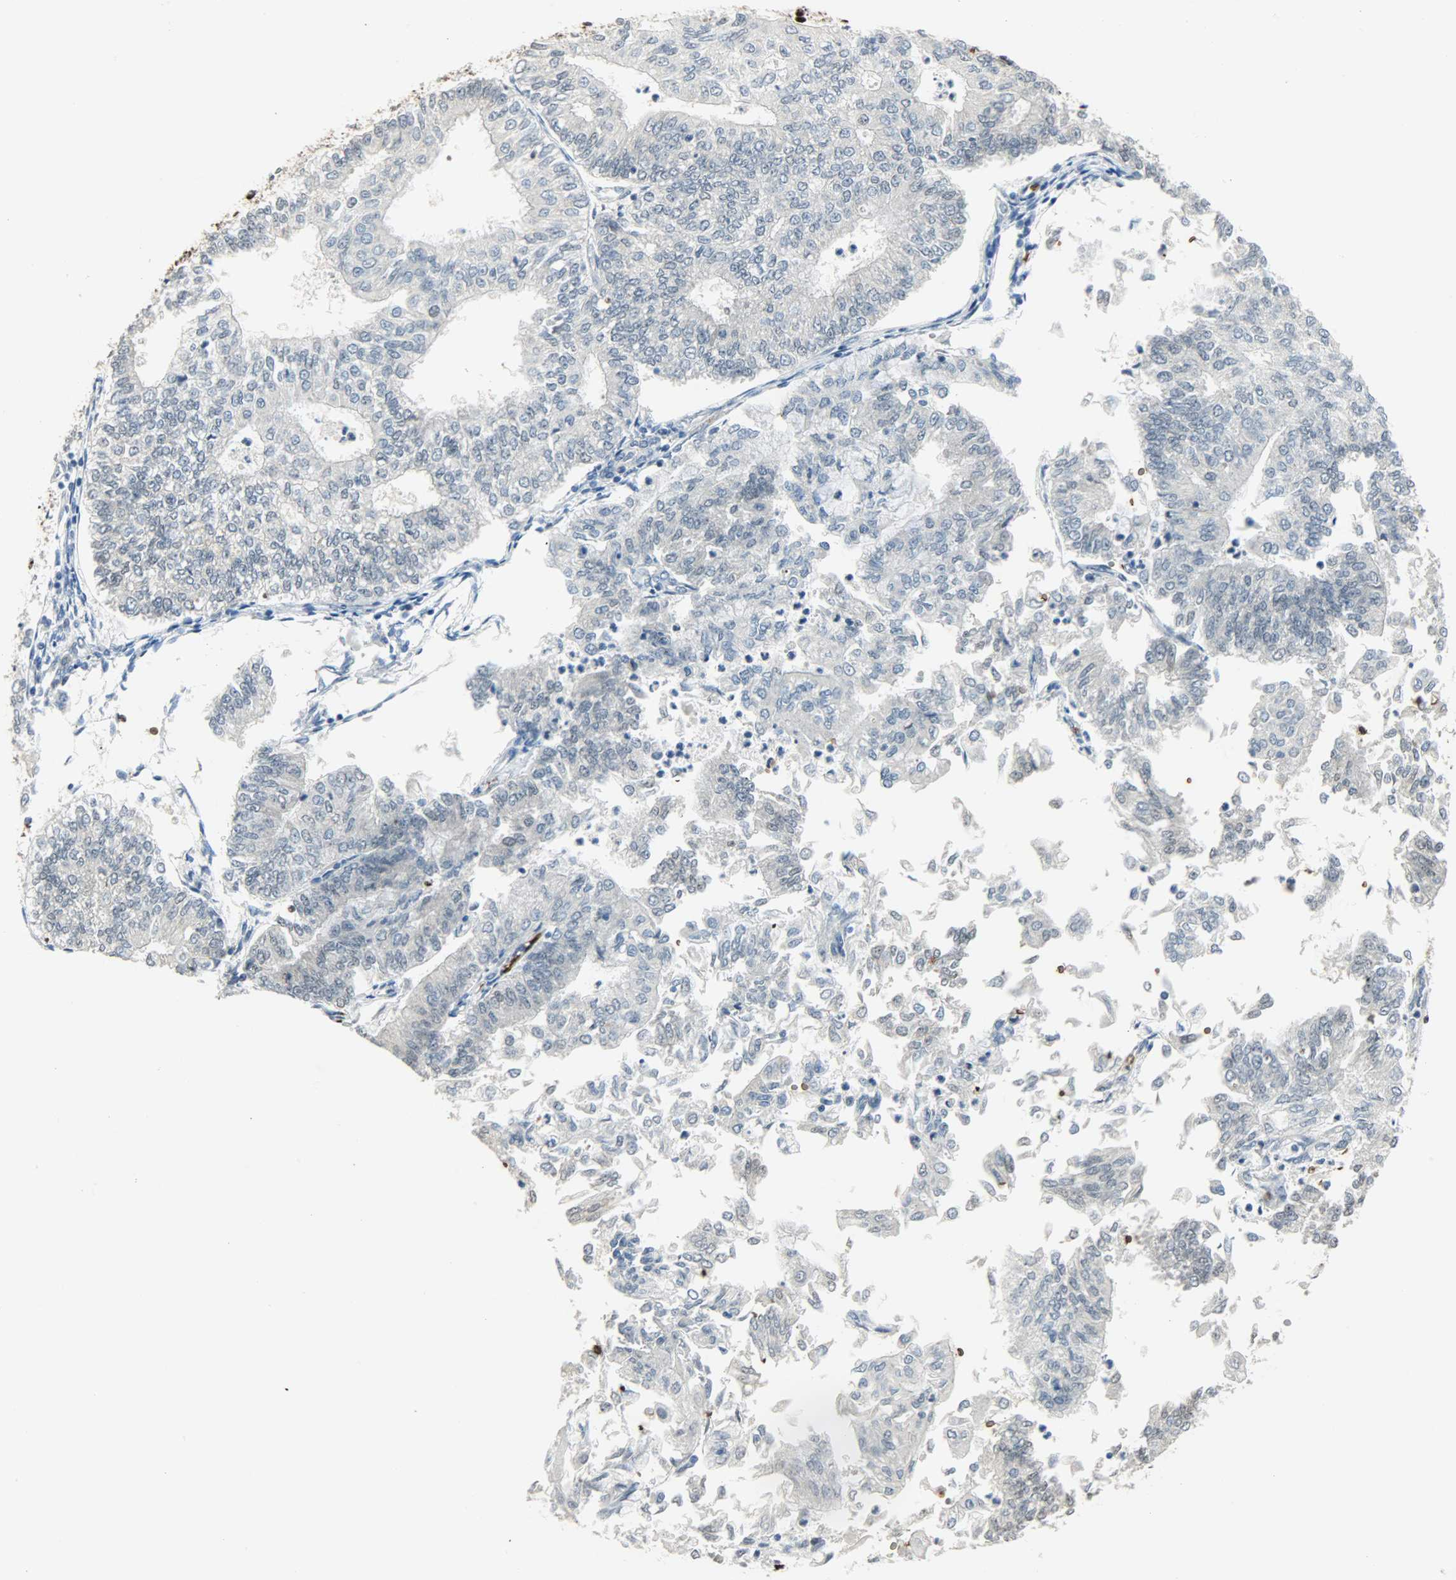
{"staining": {"intensity": "moderate", "quantity": "25%-75%", "location": "nuclear"}, "tissue": "endometrial cancer", "cell_type": "Tumor cells", "image_type": "cancer", "snomed": [{"axis": "morphology", "description": "Adenocarcinoma, NOS"}, {"axis": "topography", "description": "Endometrium"}], "caption": "Protein expression analysis of human endometrial cancer (adenocarcinoma) reveals moderate nuclear staining in approximately 25%-75% of tumor cells.", "gene": "SNAI1", "patient": {"sex": "female", "age": 59}}